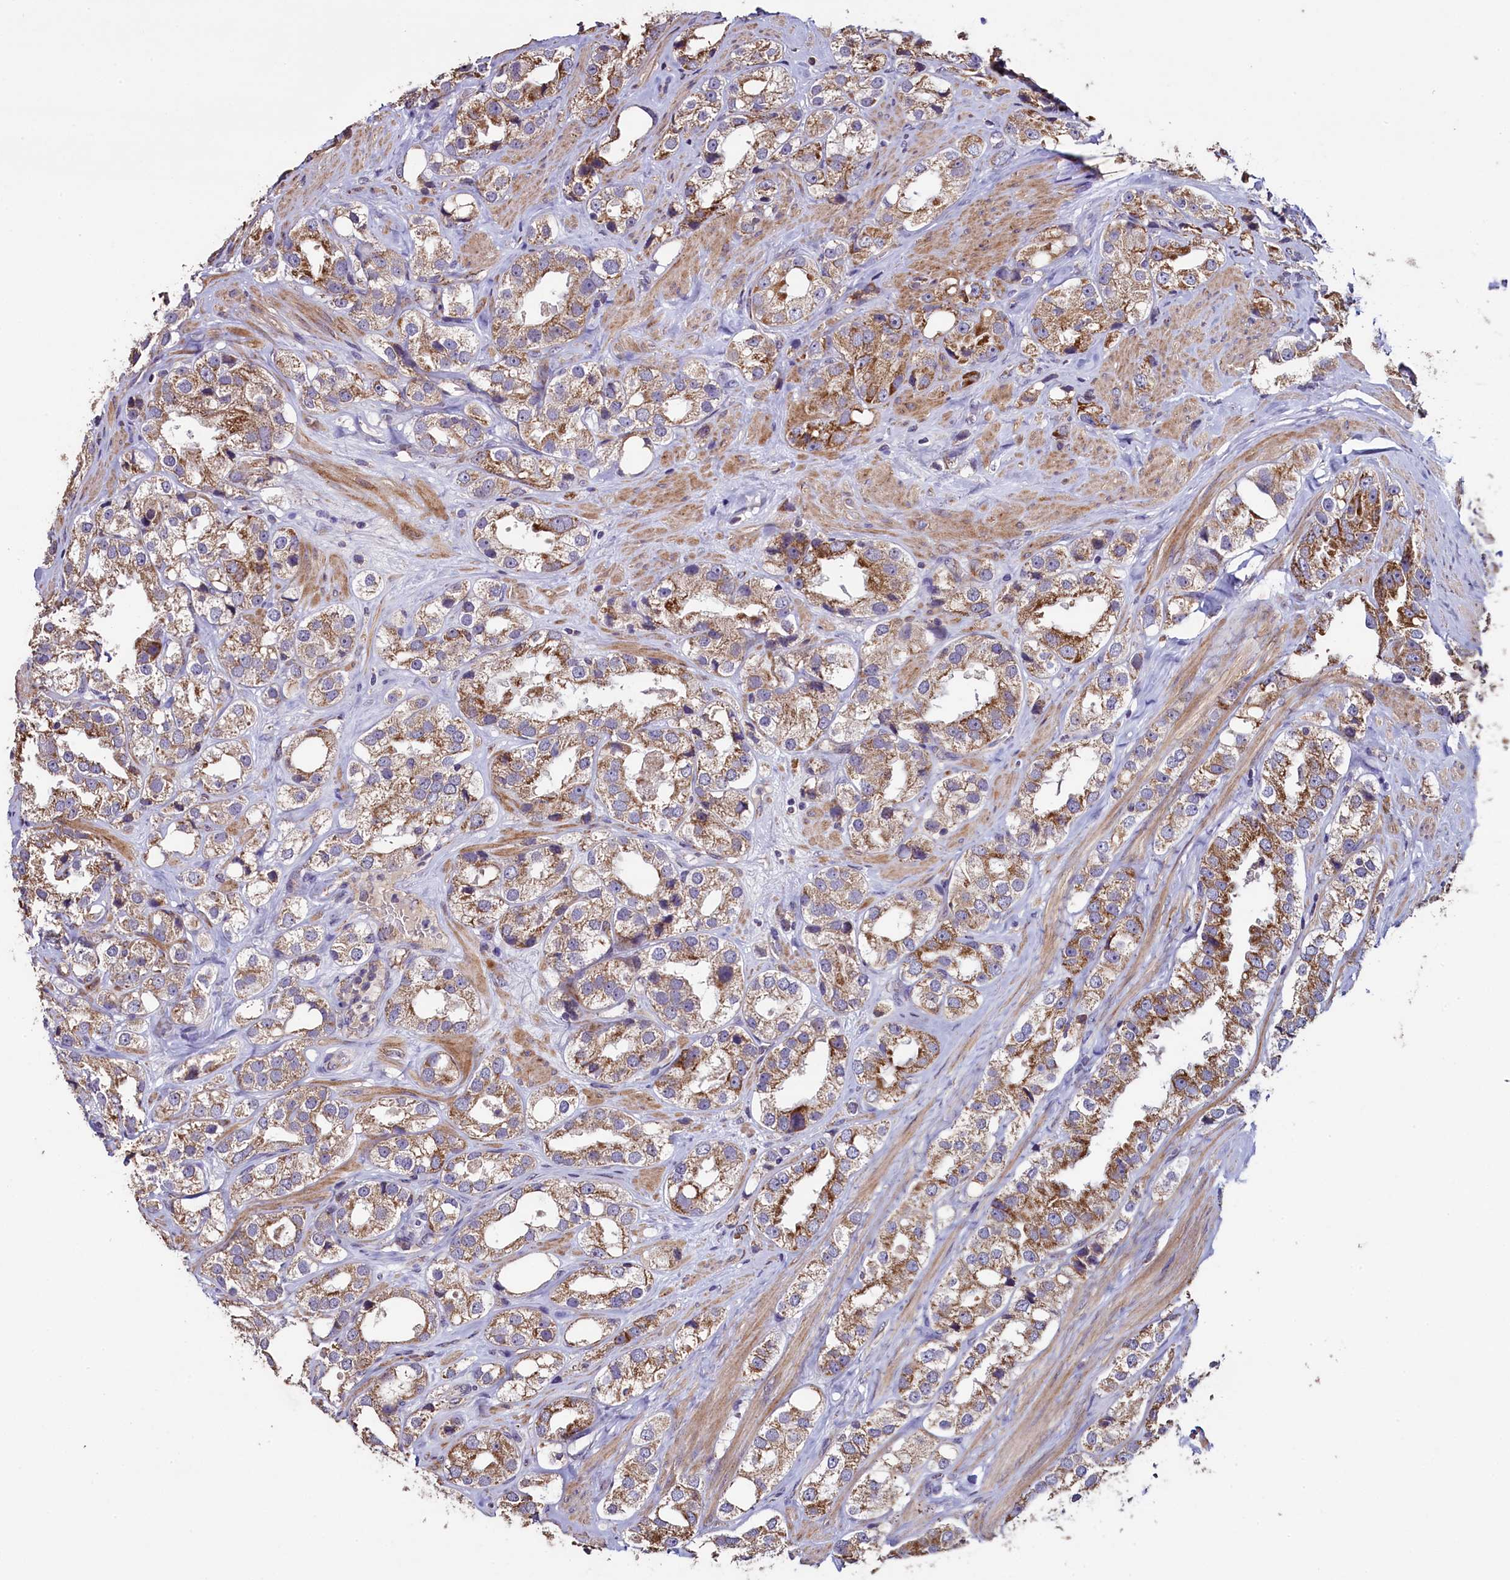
{"staining": {"intensity": "moderate", "quantity": ">75%", "location": "cytoplasmic/membranous"}, "tissue": "prostate cancer", "cell_type": "Tumor cells", "image_type": "cancer", "snomed": [{"axis": "morphology", "description": "Adenocarcinoma, NOS"}, {"axis": "topography", "description": "Prostate"}], "caption": "The image reveals a brown stain indicating the presence of a protein in the cytoplasmic/membranous of tumor cells in prostate cancer. The staining was performed using DAB (3,3'-diaminobenzidine) to visualize the protein expression in brown, while the nuclei were stained in blue with hematoxylin (Magnification: 20x).", "gene": "COQ9", "patient": {"sex": "male", "age": 79}}